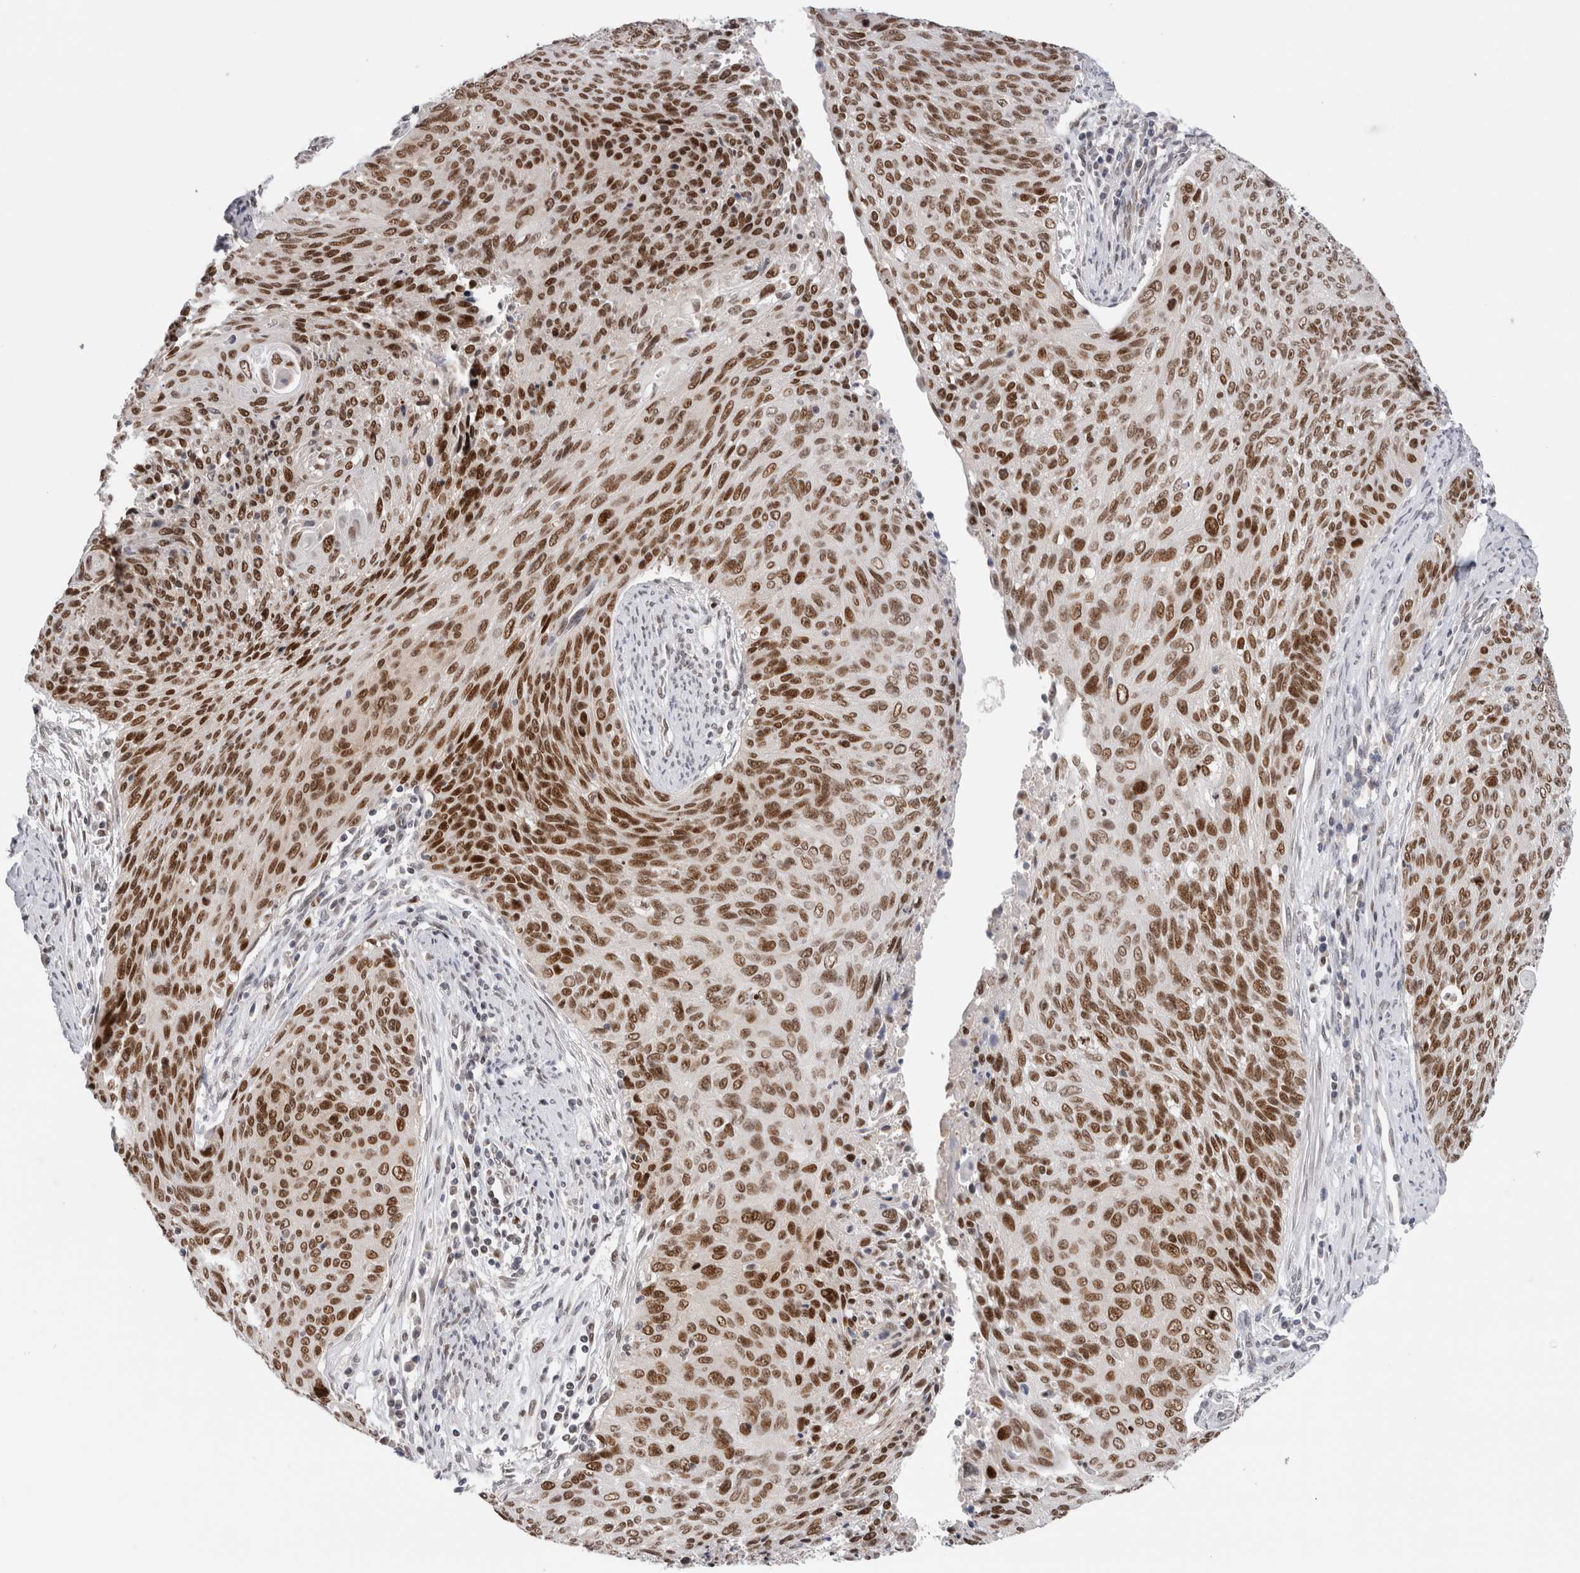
{"staining": {"intensity": "strong", "quantity": ">75%", "location": "nuclear"}, "tissue": "cervical cancer", "cell_type": "Tumor cells", "image_type": "cancer", "snomed": [{"axis": "morphology", "description": "Squamous cell carcinoma, NOS"}, {"axis": "topography", "description": "Cervix"}], "caption": "DAB immunohistochemical staining of cervical squamous cell carcinoma shows strong nuclear protein staining in approximately >75% of tumor cells. Using DAB (3,3'-diaminobenzidine) (brown) and hematoxylin (blue) stains, captured at high magnification using brightfield microscopy.", "gene": "ZNF521", "patient": {"sex": "female", "age": 55}}